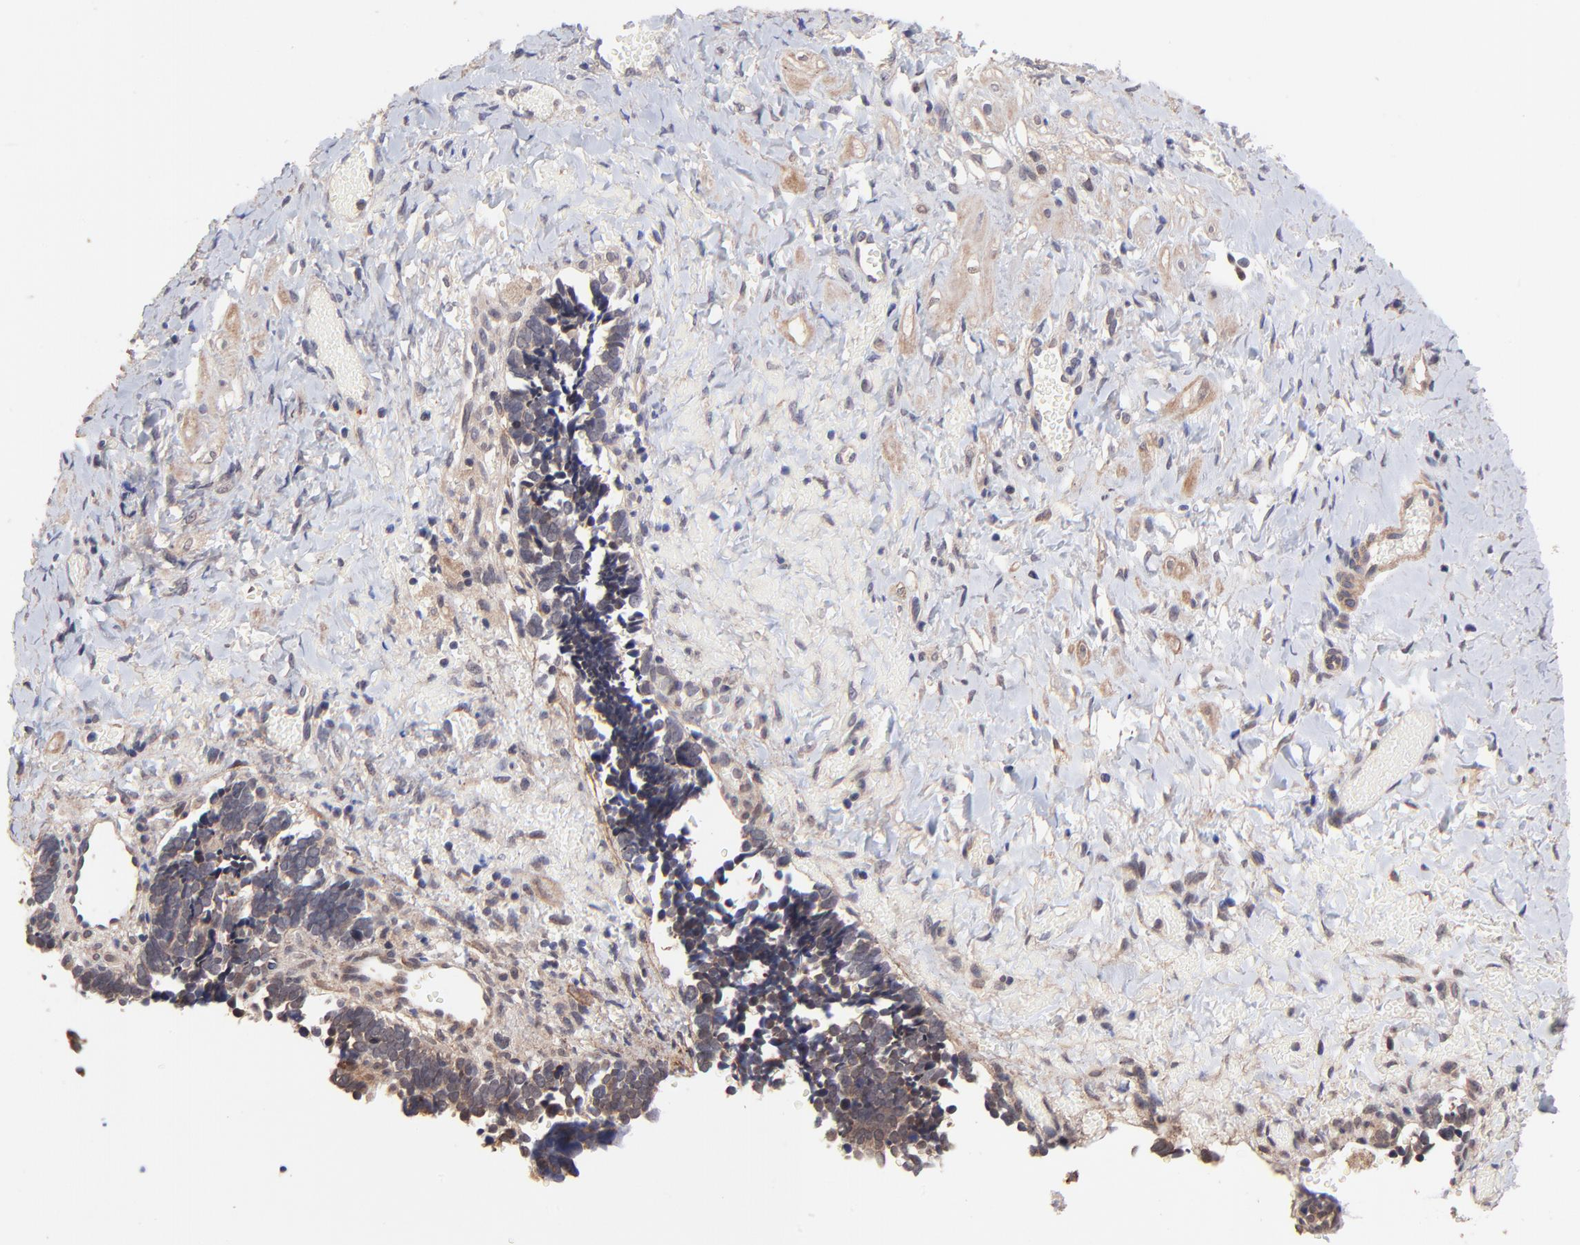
{"staining": {"intensity": "moderate", "quantity": ">75%", "location": "cytoplasmic/membranous"}, "tissue": "ovarian cancer", "cell_type": "Tumor cells", "image_type": "cancer", "snomed": [{"axis": "morphology", "description": "Cystadenocarcinoma, serous, NOS"}, {"axis": "topography", "description": "Ovary"}], "caption": "Ovarian cancer stained for a protein (brown) reveals moderate cytoplasmic/membranous positive positivity in about >75% of tumor cells.", "gene": "BAIAP2L2", "patient": {"sex": "female", "age": 77}}